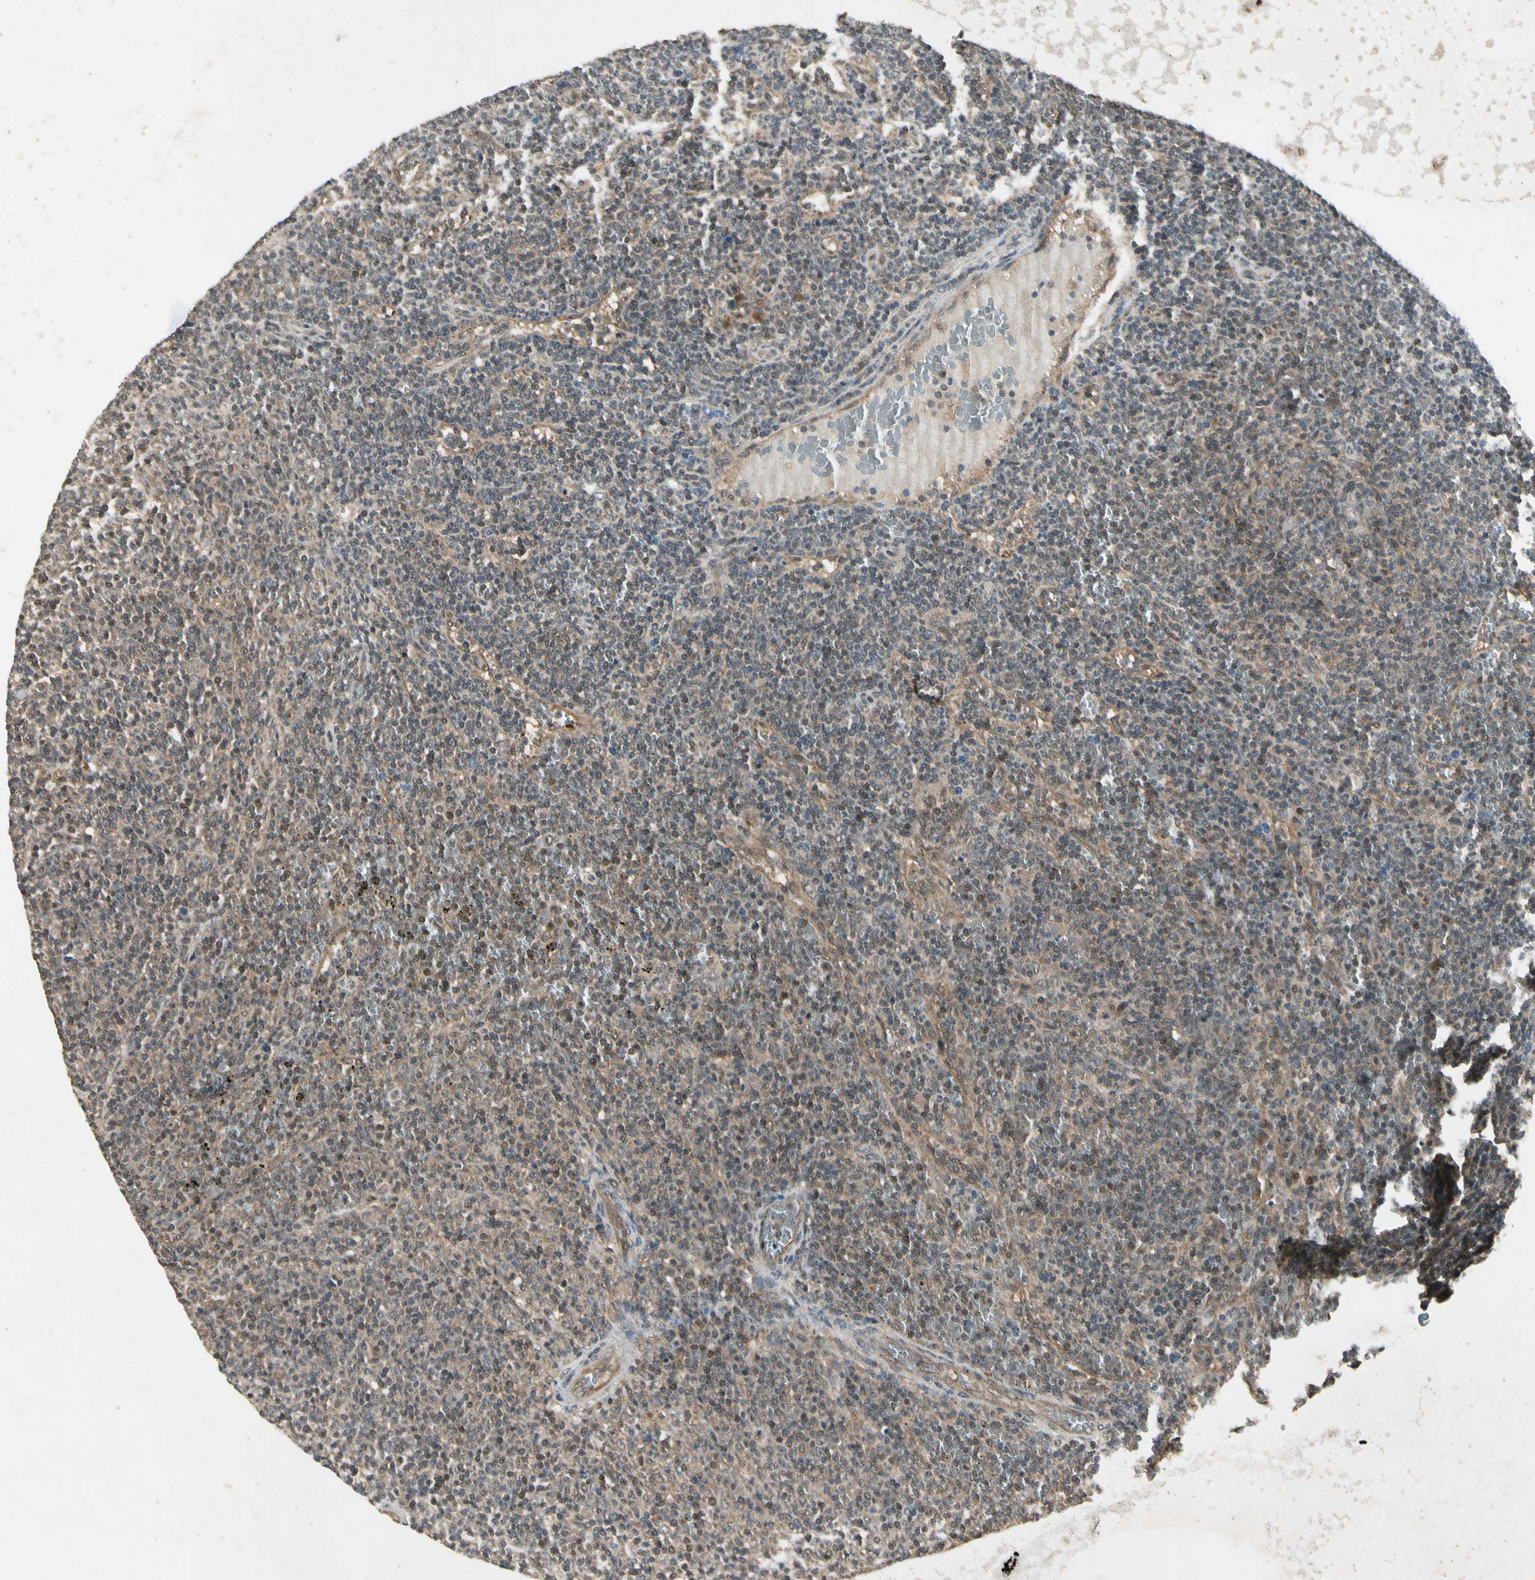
{"staining": {"intensity": "weak", "quantity": ">75%", "location": "cytoplasmic/membranous"}, "tissue": "lymphoma", "cell_type": "Tumor cells", "image_type": "cancer", "snomed": [{"axis": "morphology", "description": "Malignant lymphoma, non-Hodgkin's type, Low grade"}, {"axis": "topography", "description": "Spleen"}], "caption": "An IHC image of tumor tissue is shown. Protein staining in brown labels weak cytoplasmic/membranous positivity in malignant lymphoma, non-Hodgkin's type (low-grade) within tumor cells. The staining was performed using DAB to visualize the protein expression in brown, while the nuclei were stained in blue with hematoxylin (Magnification: 20x).", "gene": "PSMD5", "patient": {"sex": "female", "age": 50}}